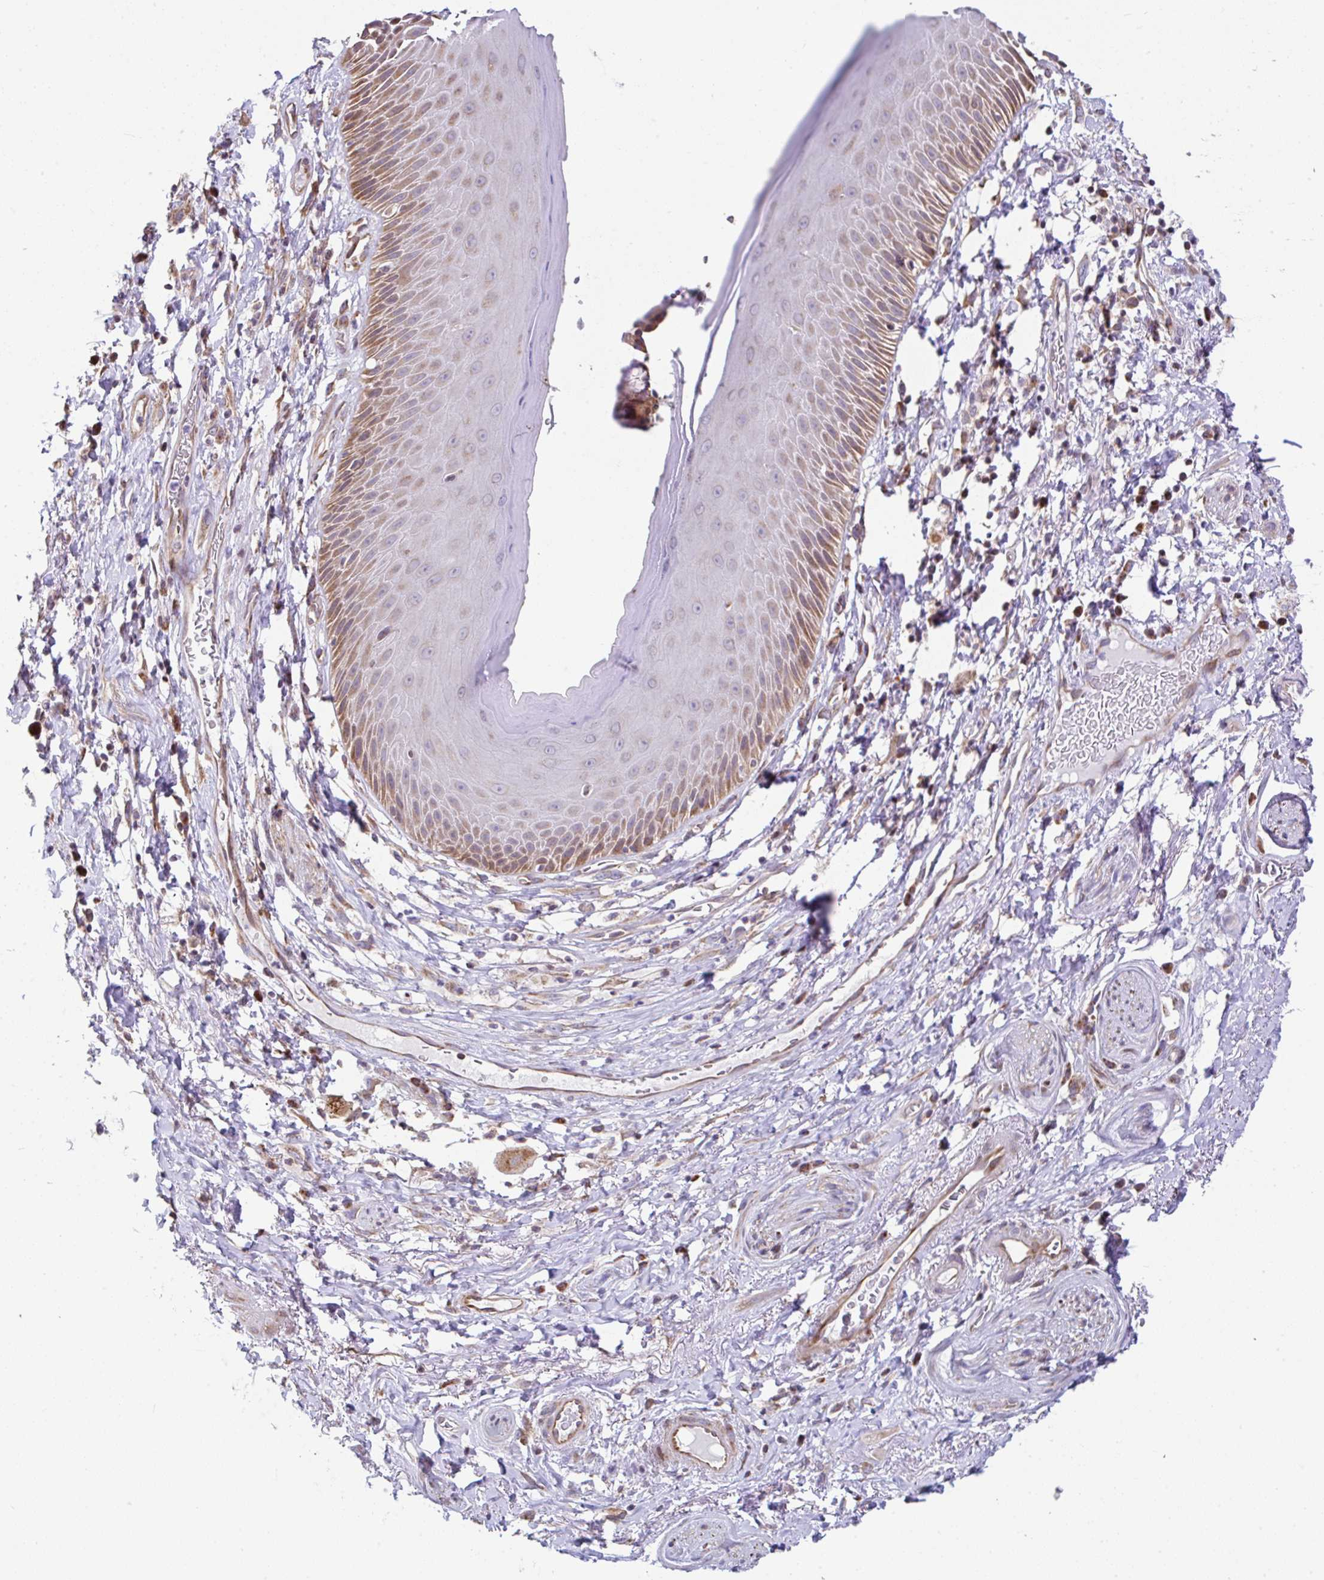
{"staining": {"intensity": "moderate", "quantity": "<25%", "location": "cytoplasmic/membranous"}, "tissue": "skin", "cell_type": "Epidermal cells", "image_type": "normal", "snomed": [{"axis": "morphology", "description": "Normal tissue, NOS"}, {"axis": "topography", "description": "Anal"}], "caption": "Protein positivity by immunohistochemistry (IHC) reveals moderate cytoplasmic/membranous expression in about <25% of epidermal cells in benign skin. The protein of interest is stained brown, and the nuclei are stained in blue (DAB (3,3'-diaminobenzidine) IHC with brightfield microscopy, high magnification).", "gene": "FIGNL1", "patient": {"sex": "male", "age": 78}}